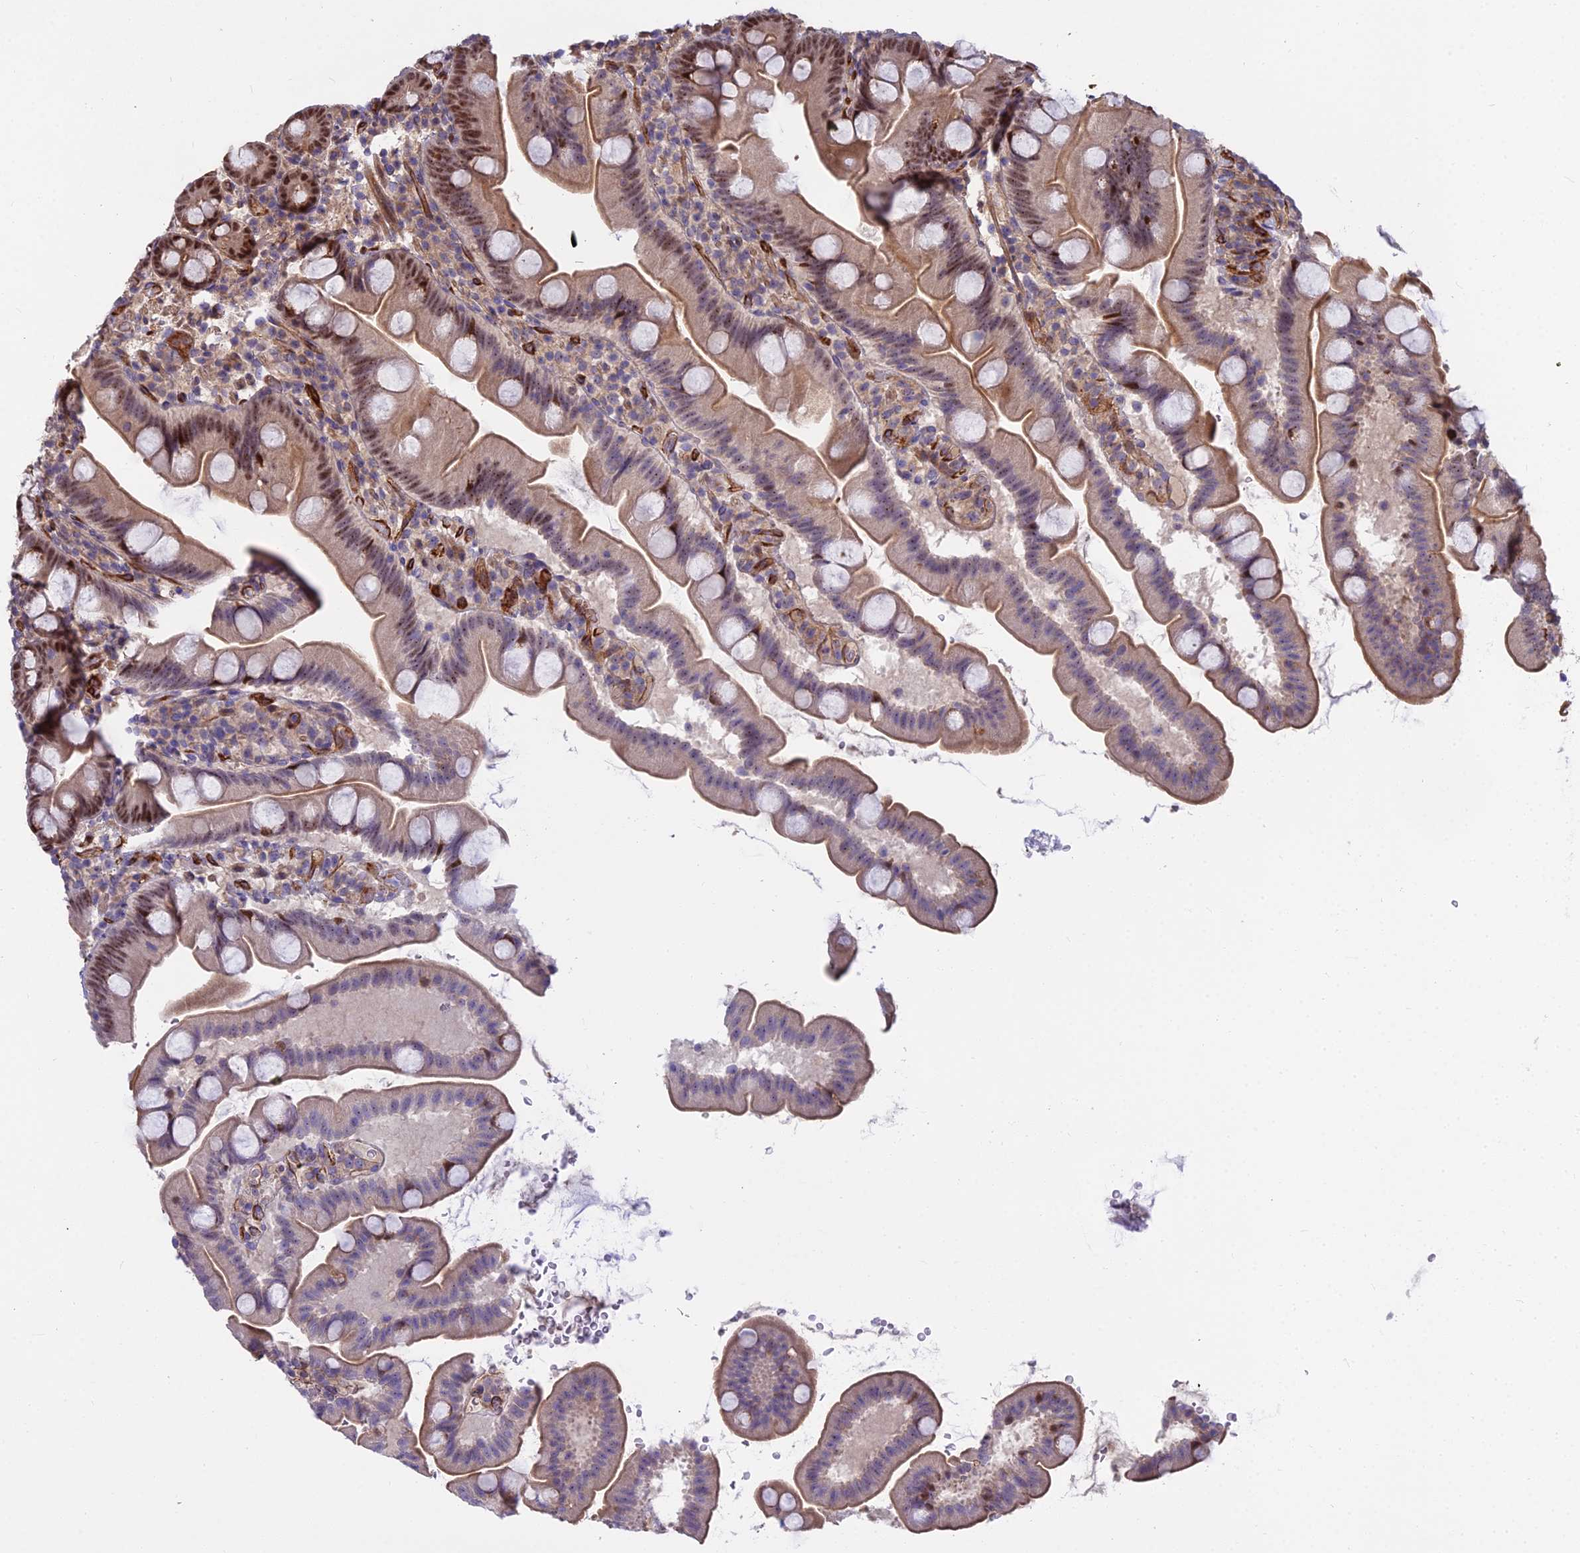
{"staining": {"intensity": "moderate", "quantity": "25%-75%", "location": "cytoplasmic/membranous,nuclear"}, "tissue": "small intestine", "cell_type": "Glandular cells", "image_type": "normal", "snomed": [{"axis": "morphology", "description": "Normal tissue, NOS"}, {"axis": "topography", "description": "Small intestine"}], "caption": "The photomicrograph displays staining of normal small intestine, revealing moderate cytoplasmic/membranous,nuclear protein positivity (brown color) within glandular cells. (DAB IHC with brightfield microscopy, high magnification).", "gene": "TCEA3", "patient": {"sex": "female", "age": 68}}